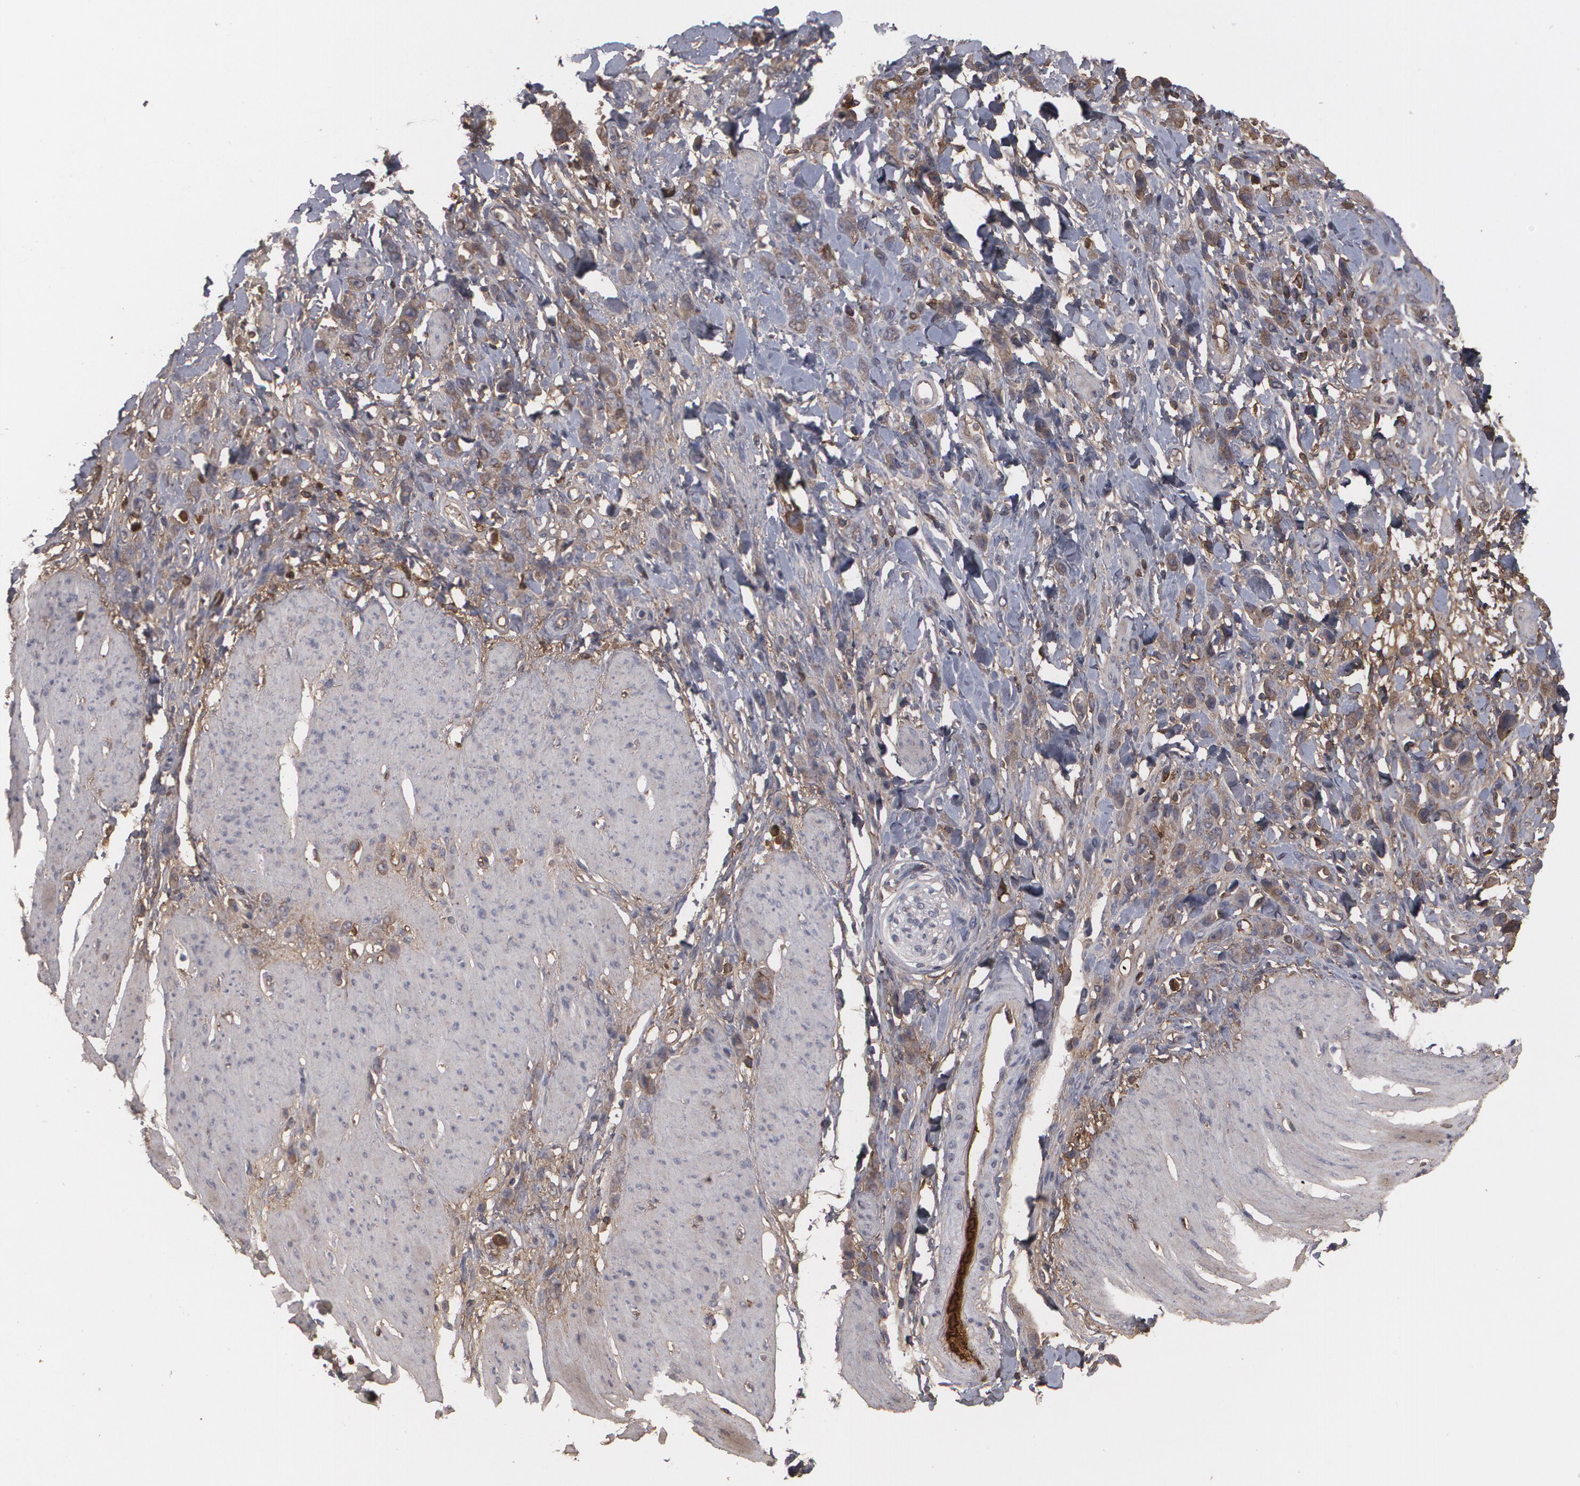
{"staining": {"intensity": "moderate", "quantity": ">75%", "location": "cytoplasmic/membranous"}, "tissue": "stomach cancer", "cell_type": "Tumor cells", "image_type": "cancer", "snomed": [{"axis": "morphology", "description": "Normal tissue, NOS"}, {"axis": "morphology", "description": "Adenocarcinoma, NOS"}, {"axis": "topography", "description": "Stomach"}], "caption": "Protein staining by IHC exhibits moderate cytoplasmic/membranous expression in about >75% of tumor cells in stomach cancer (adenocarcinoma).", "gene": "ARF6", "patient": {"sex": "male", "age": 82}}